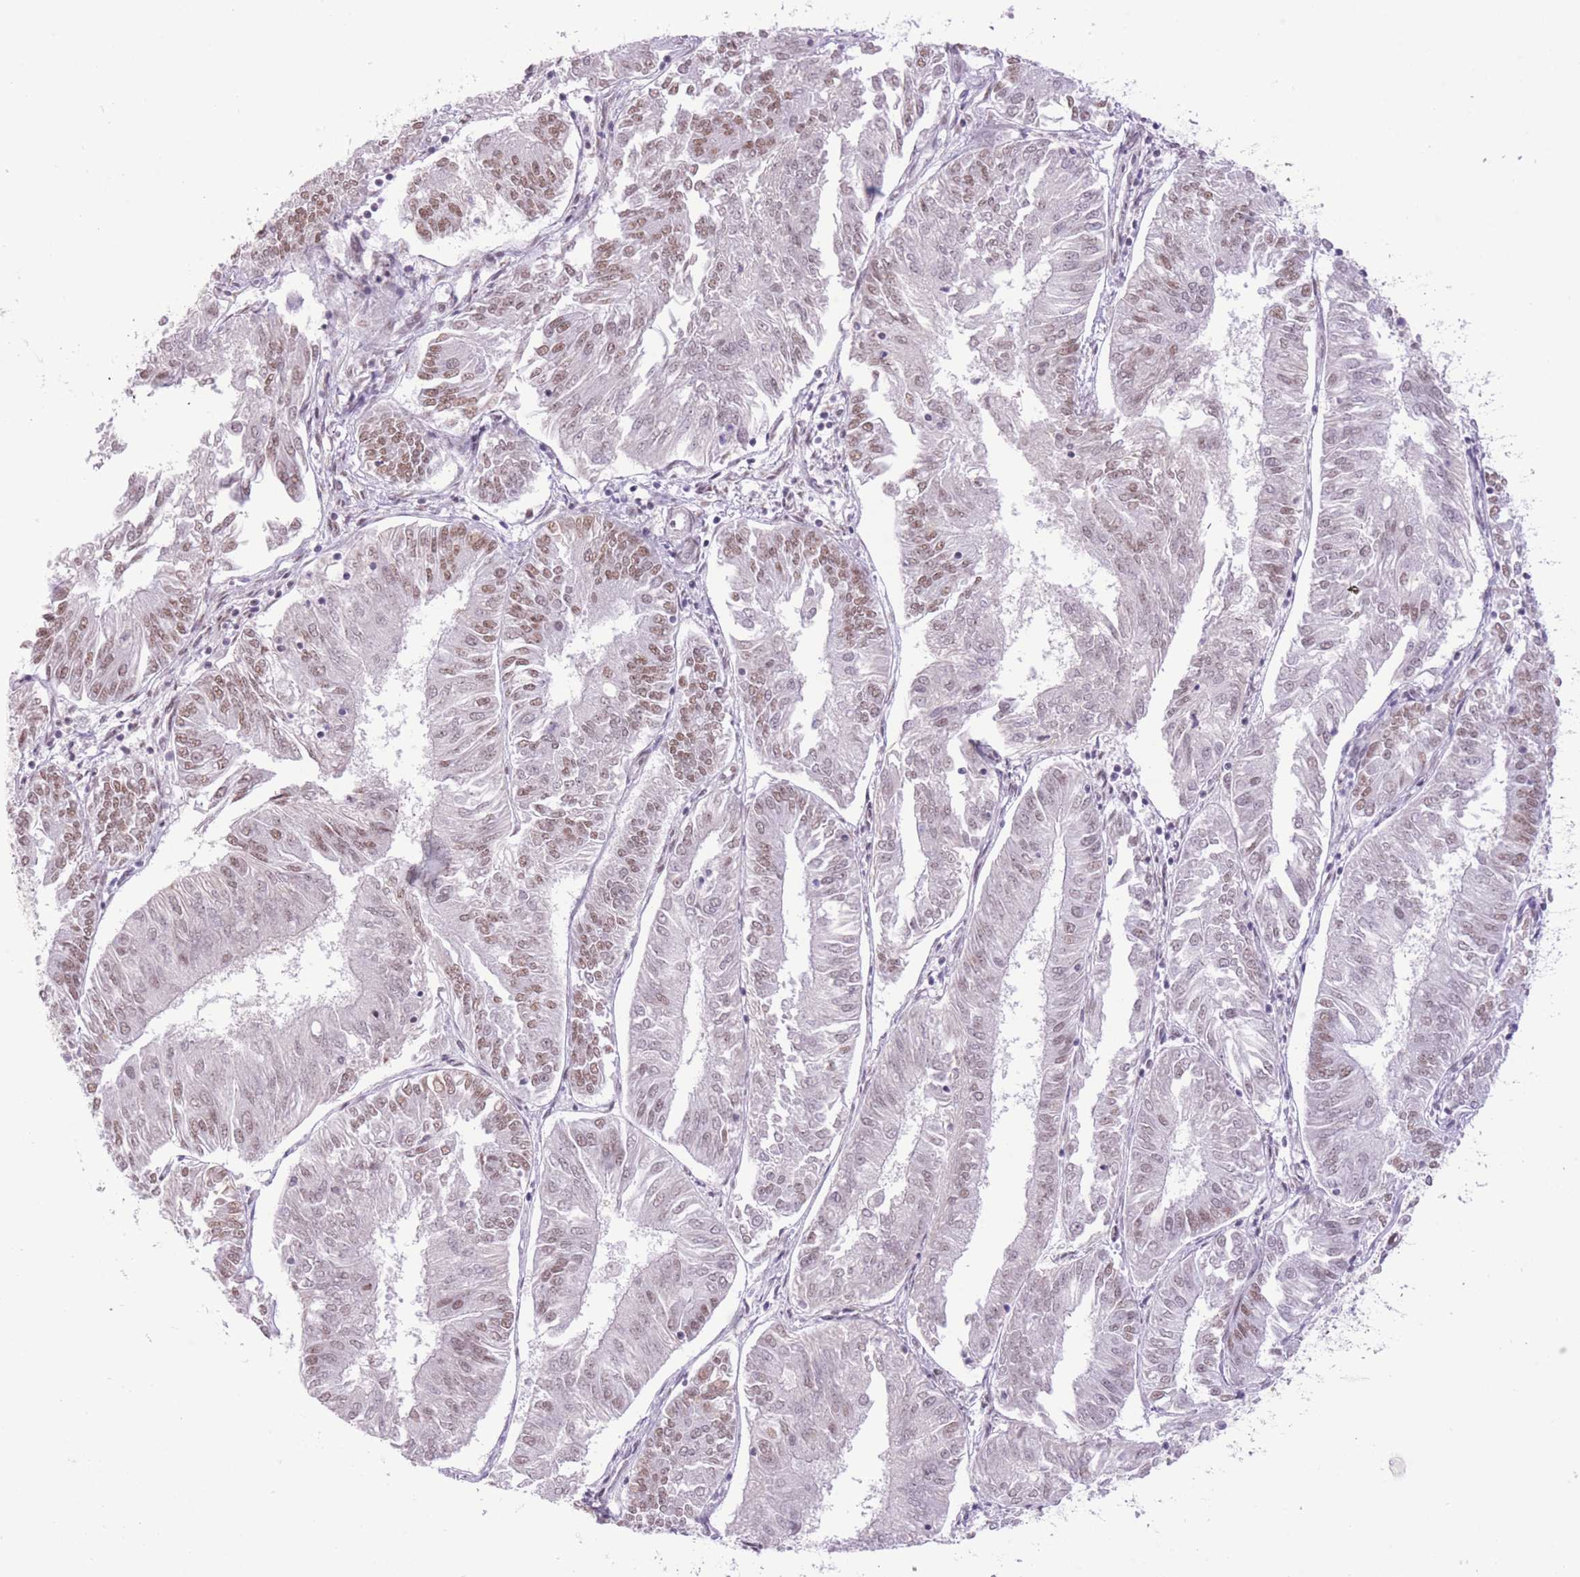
{"staining": {"intensity": "moderate", "quantity": "25%-75%", "location": "nuclear"}, "tissue": "endometrial cancer", "cell_type": "Tumor cells", "image_type": "cancer", "snomed": [{"axis": "morphology", "description": "Adenocarcinoma, NOS"}, {"axis": "topography", "description": "Endometrium"}], "caption": "Immunohistochemistry histopathology image of neoplastic tissue: endometrial cancer (adenocarcinoma) stained using IHC demonstrates medium levels of moderate protein expression localized specifically in the nuclear of tumor cells, appearing as a nuclear brown color.", "gene": "ZBED5", "patient": {"sex": "female", "age": 58}}